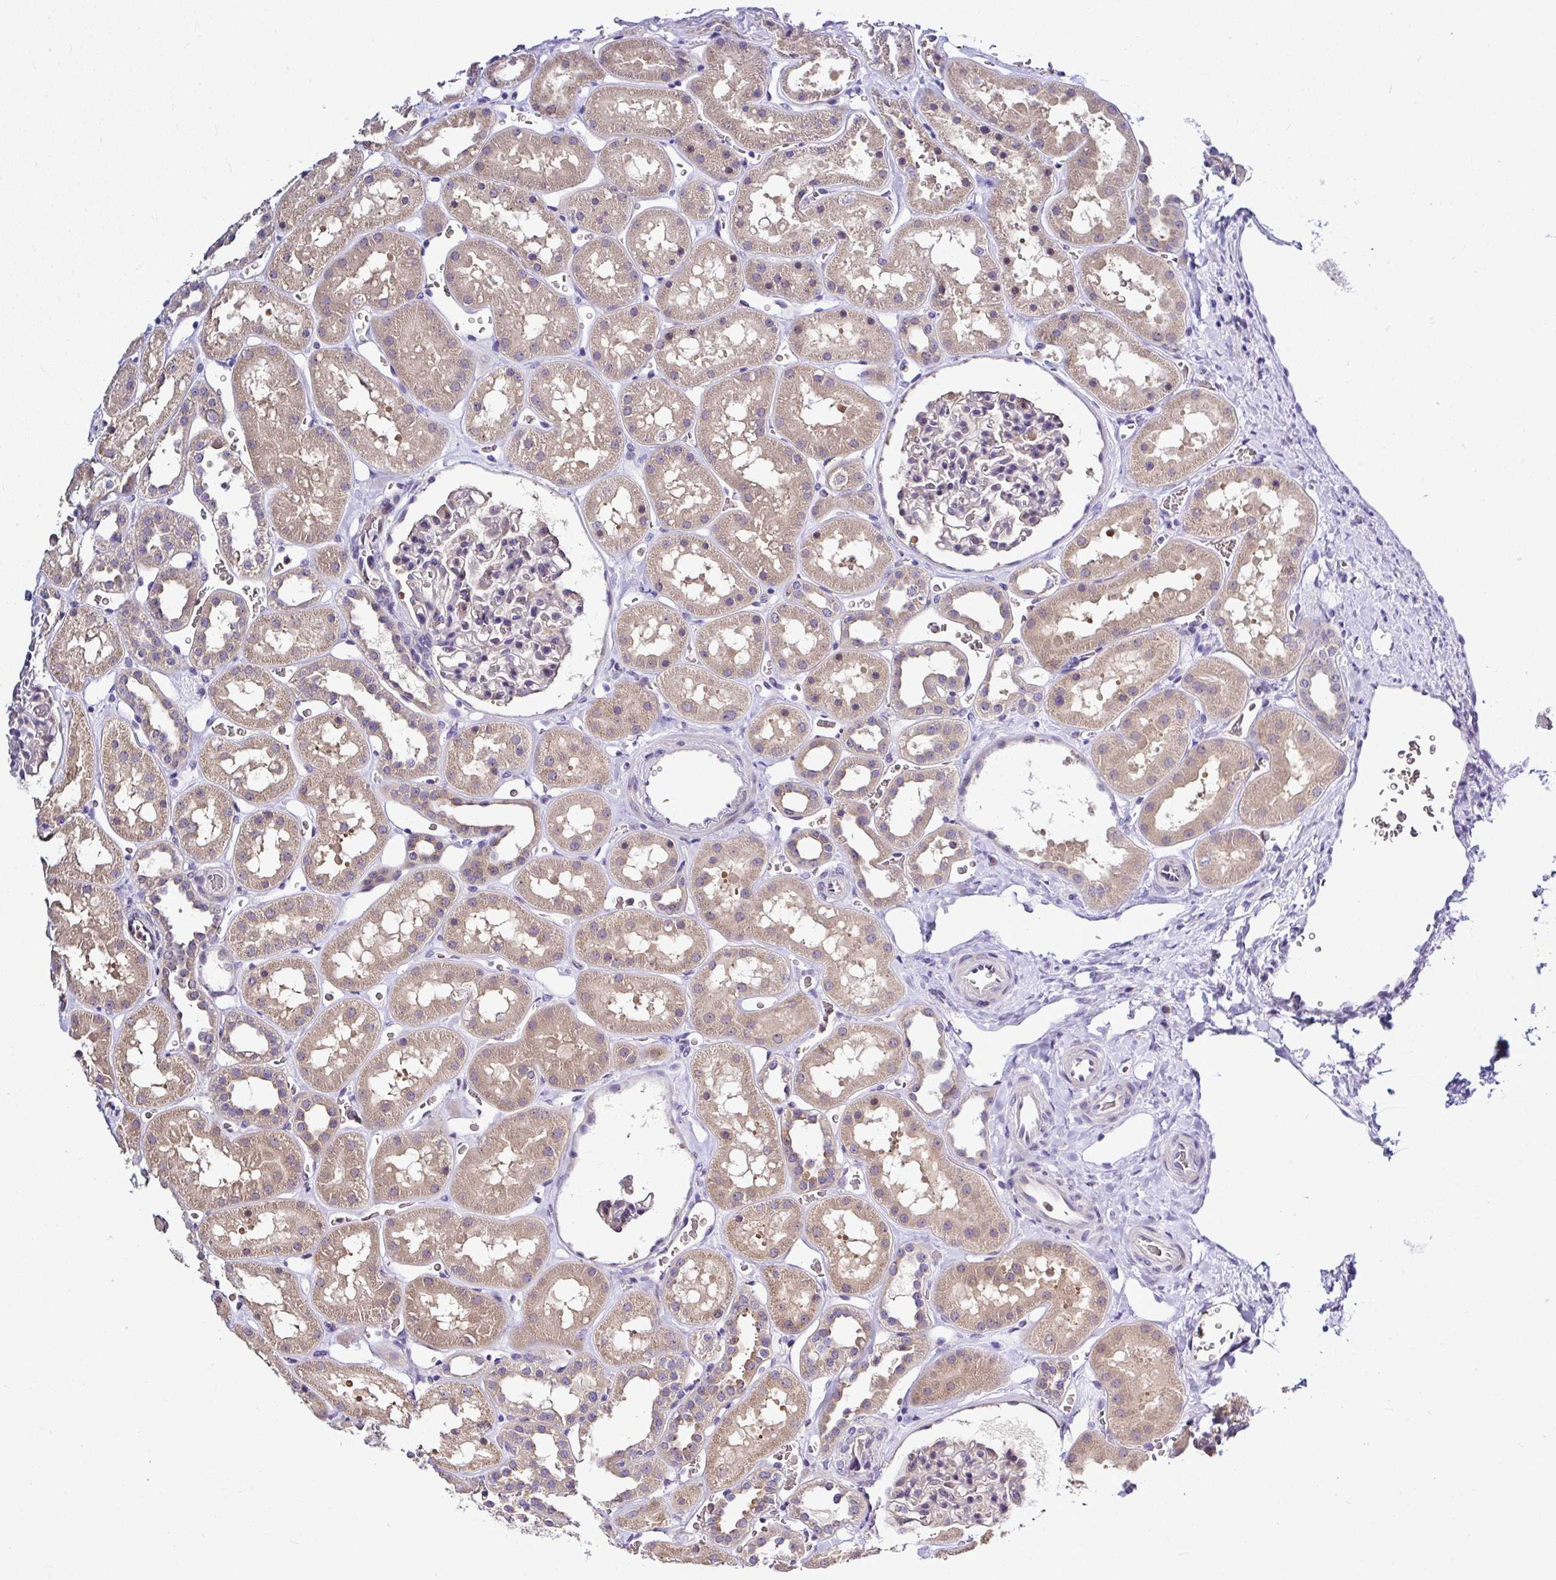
{"staining": {"intensity": "weak", "quantity": "<25%", "location": "cytoplasmic/membranous"}, "tissue": "kidney", "cell_type": "Cells in glomeruli", "image_type": "normal", "snomed": [{"axis": "morphology", "description": "Normal tissue, NOS"}, {"axis": "topography", "description": "Kidney"}], "caption": "A high-resolution histopathology image shows immunohistochemistry staining of unremarkable kidney, which shows no significant positivity in cells in glomeruli.", "gene": "DEPDC5", "patient": {"sex": "female", "age": 41}}